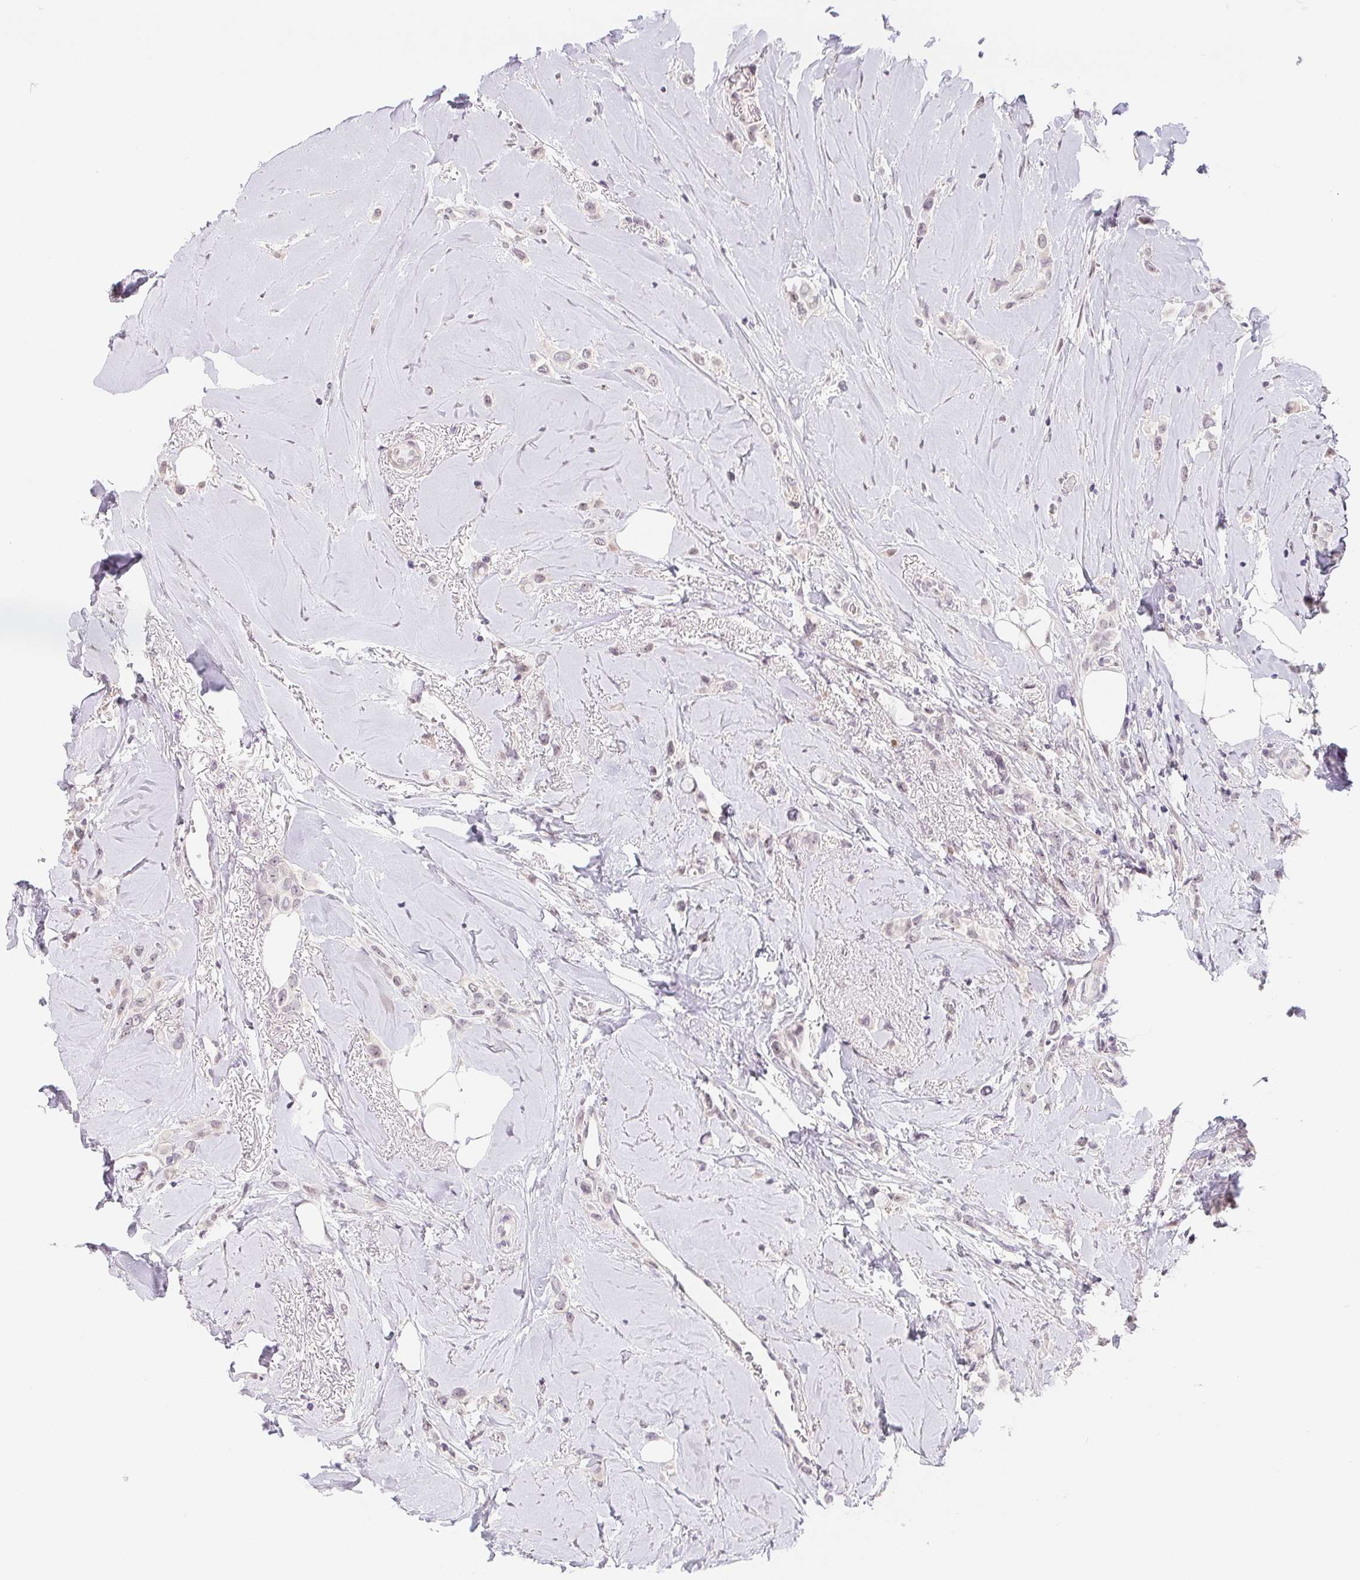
{"staining": {"intensity": "negative", "quantity": "none", "location": "none"}, "tissue": "breast cancer", "cell_type": "Tumor cells", "image_type": "cancer", "snomed": [{"axis": "morphology", "description": "Lobular carcinoma"}, {"axis": "topography", "description": "Breast"}], "caption": "Breast cancer (lobular carcinoma) was stained to show a protein in brown. There is no significant staining in tumor cells. (Brightfield microscopy of DAB immunohistochemistry (IHC) at high magnification).", "gene": "LCA5L", "patient": {"sex": "female", "age": 66}}